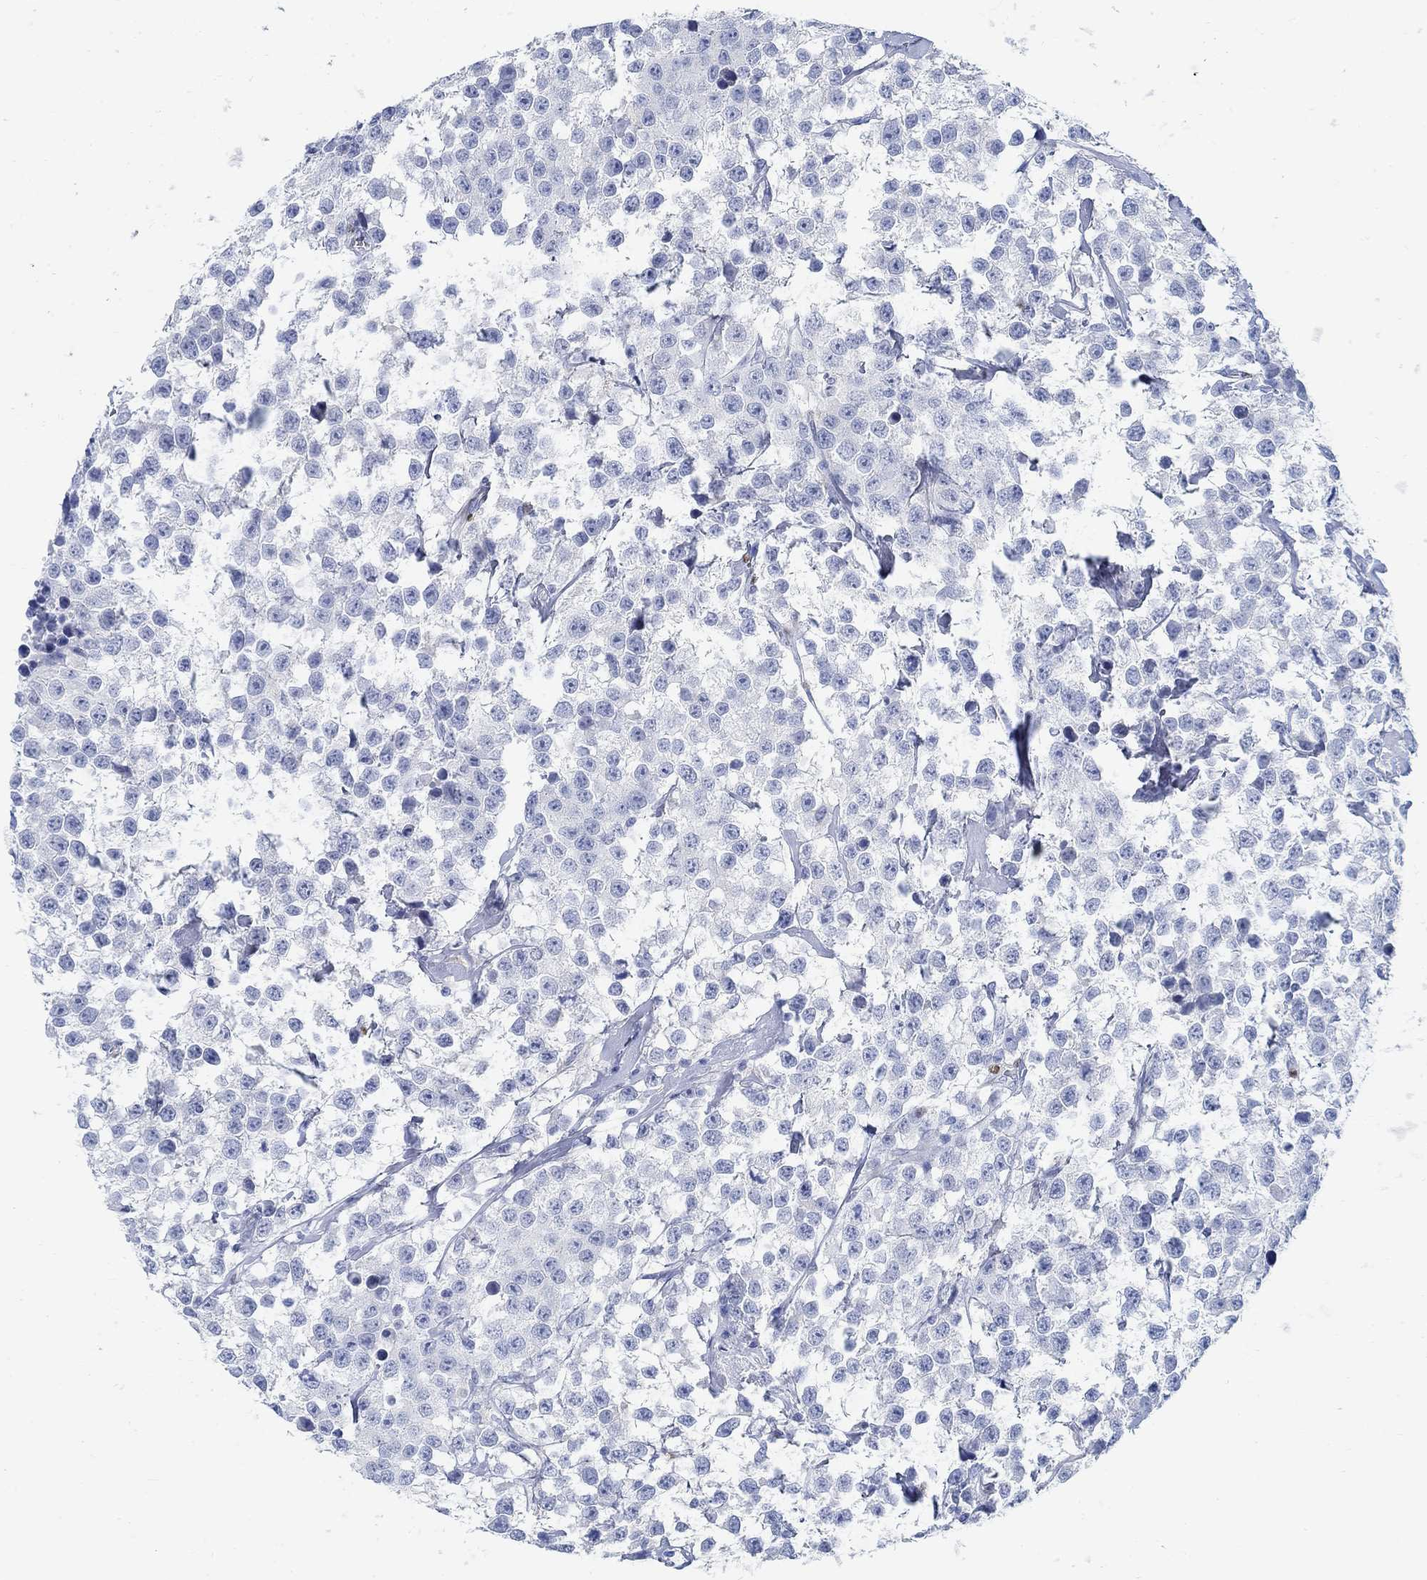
{"staining": {"intensity": "moderate", "quantity": "<25%", "location": "nuclear"}, "tissue": "testis cancer", "cell_type": "Tumor cells", "image_type": "cancer", "snomed": [{"axis": "morphology", "description": "Seminoma, NOS"}, {"axis": "topography", "description": "Testis"}], "caption": "Approximately <25% of tumor cells in human testis cancer (seminoma) reveal moderate nuclear protein expression as visualized by brown immunohistochemical staining.", "gene": "RBM20", "patient": {"sex": "male", "age": 59}}